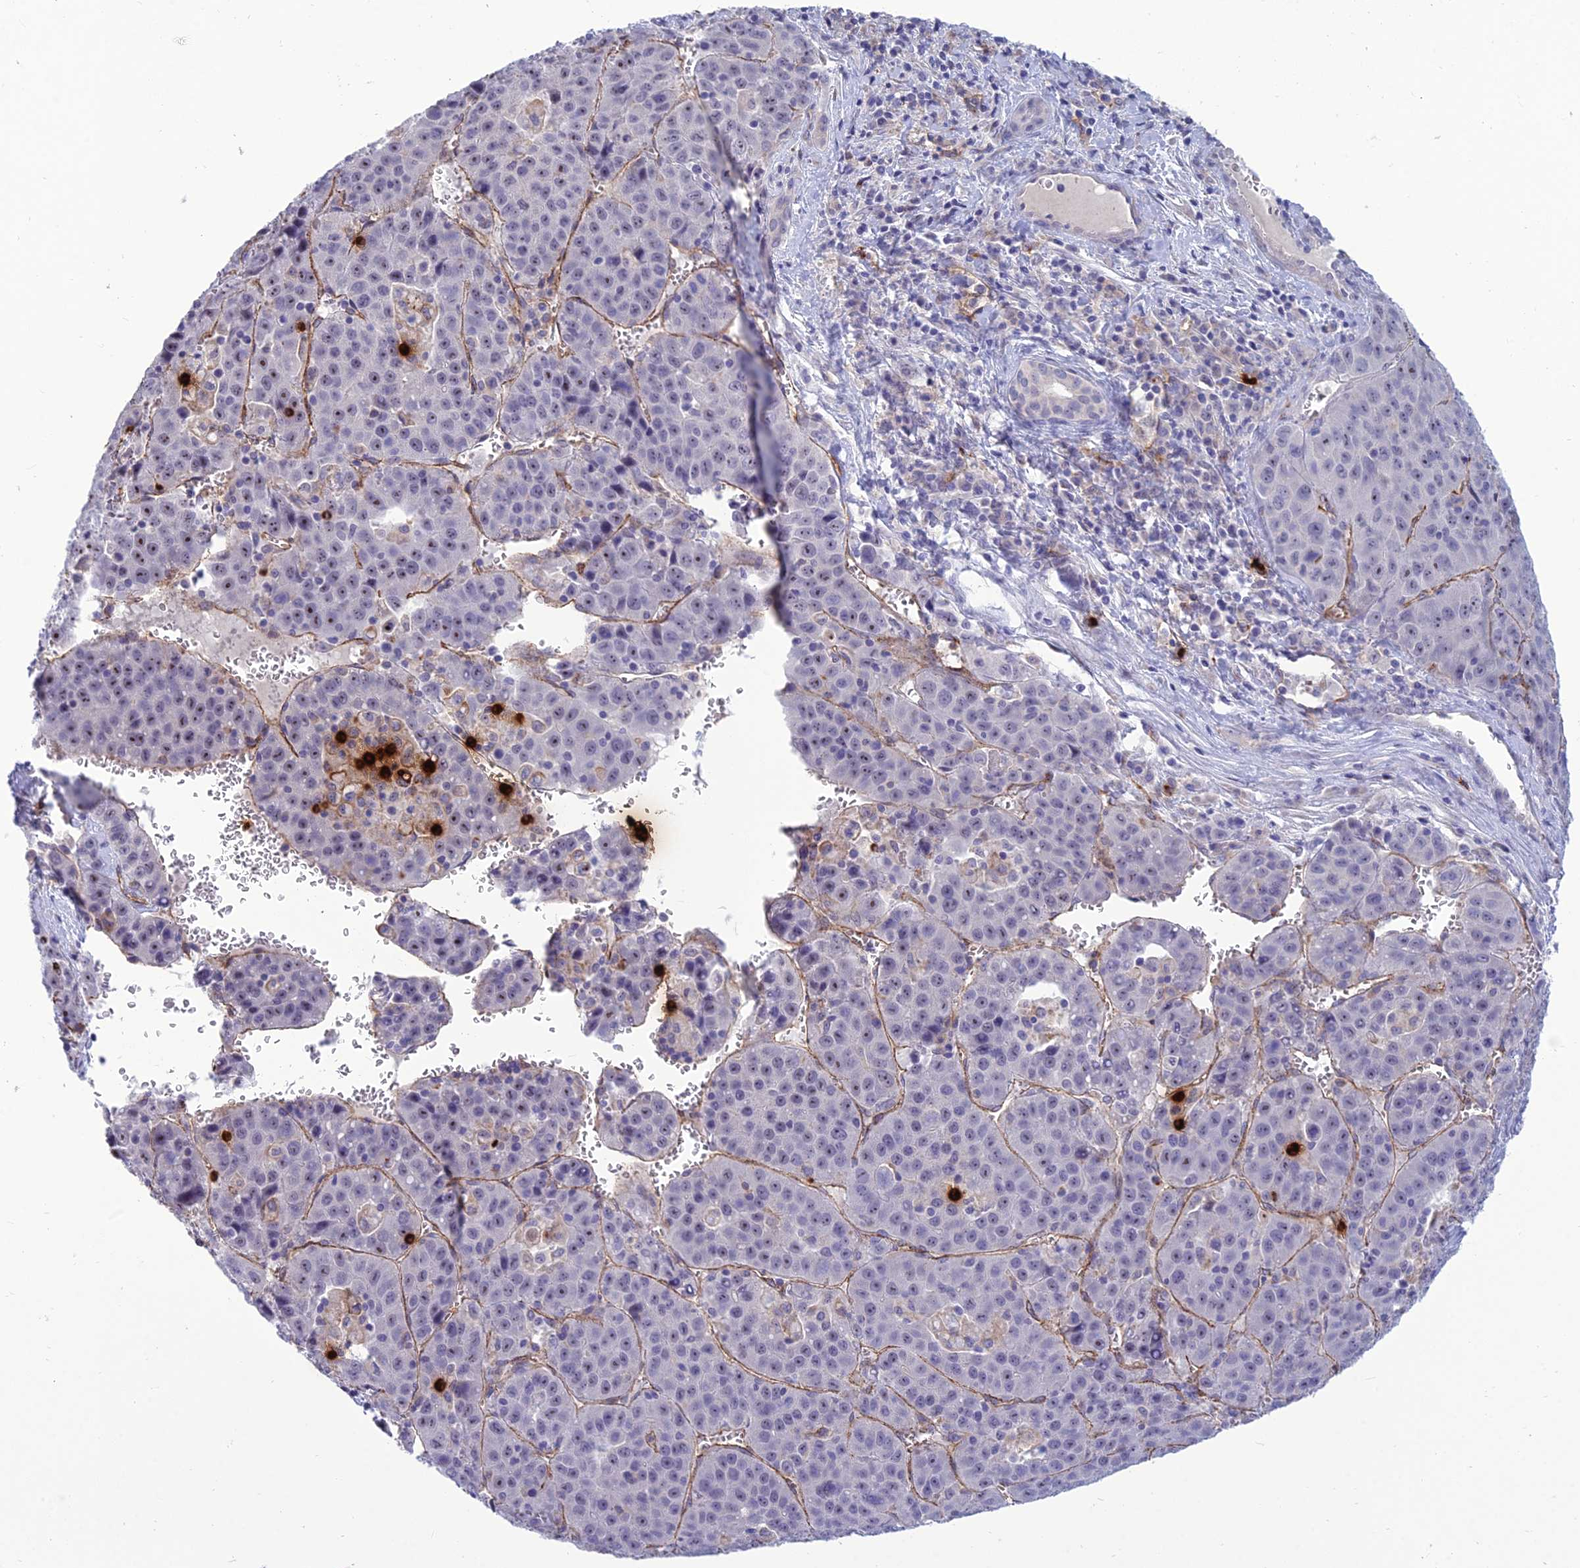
{"staining": {"intensity": "moderate", "quantity": "<25%", "location": "nuclear"}, "tissue": "liver cancer", "cell_type": "Tumor cells", "image_type": "cancer", "snomed": [{"axis": "morphology", "description": "Carcinoma, Hepatocellular, NOS"}, {"axis": "topography", "description": "Liver"}], "caption": "Immunohistochemistry of liver hepatocellular carcinoma demonstrates low levels of moderate nuclear positivity in approximately <25% of tumor cells.", "gene": "BBS7", "patient": {"sex": "female", "age": 53}}